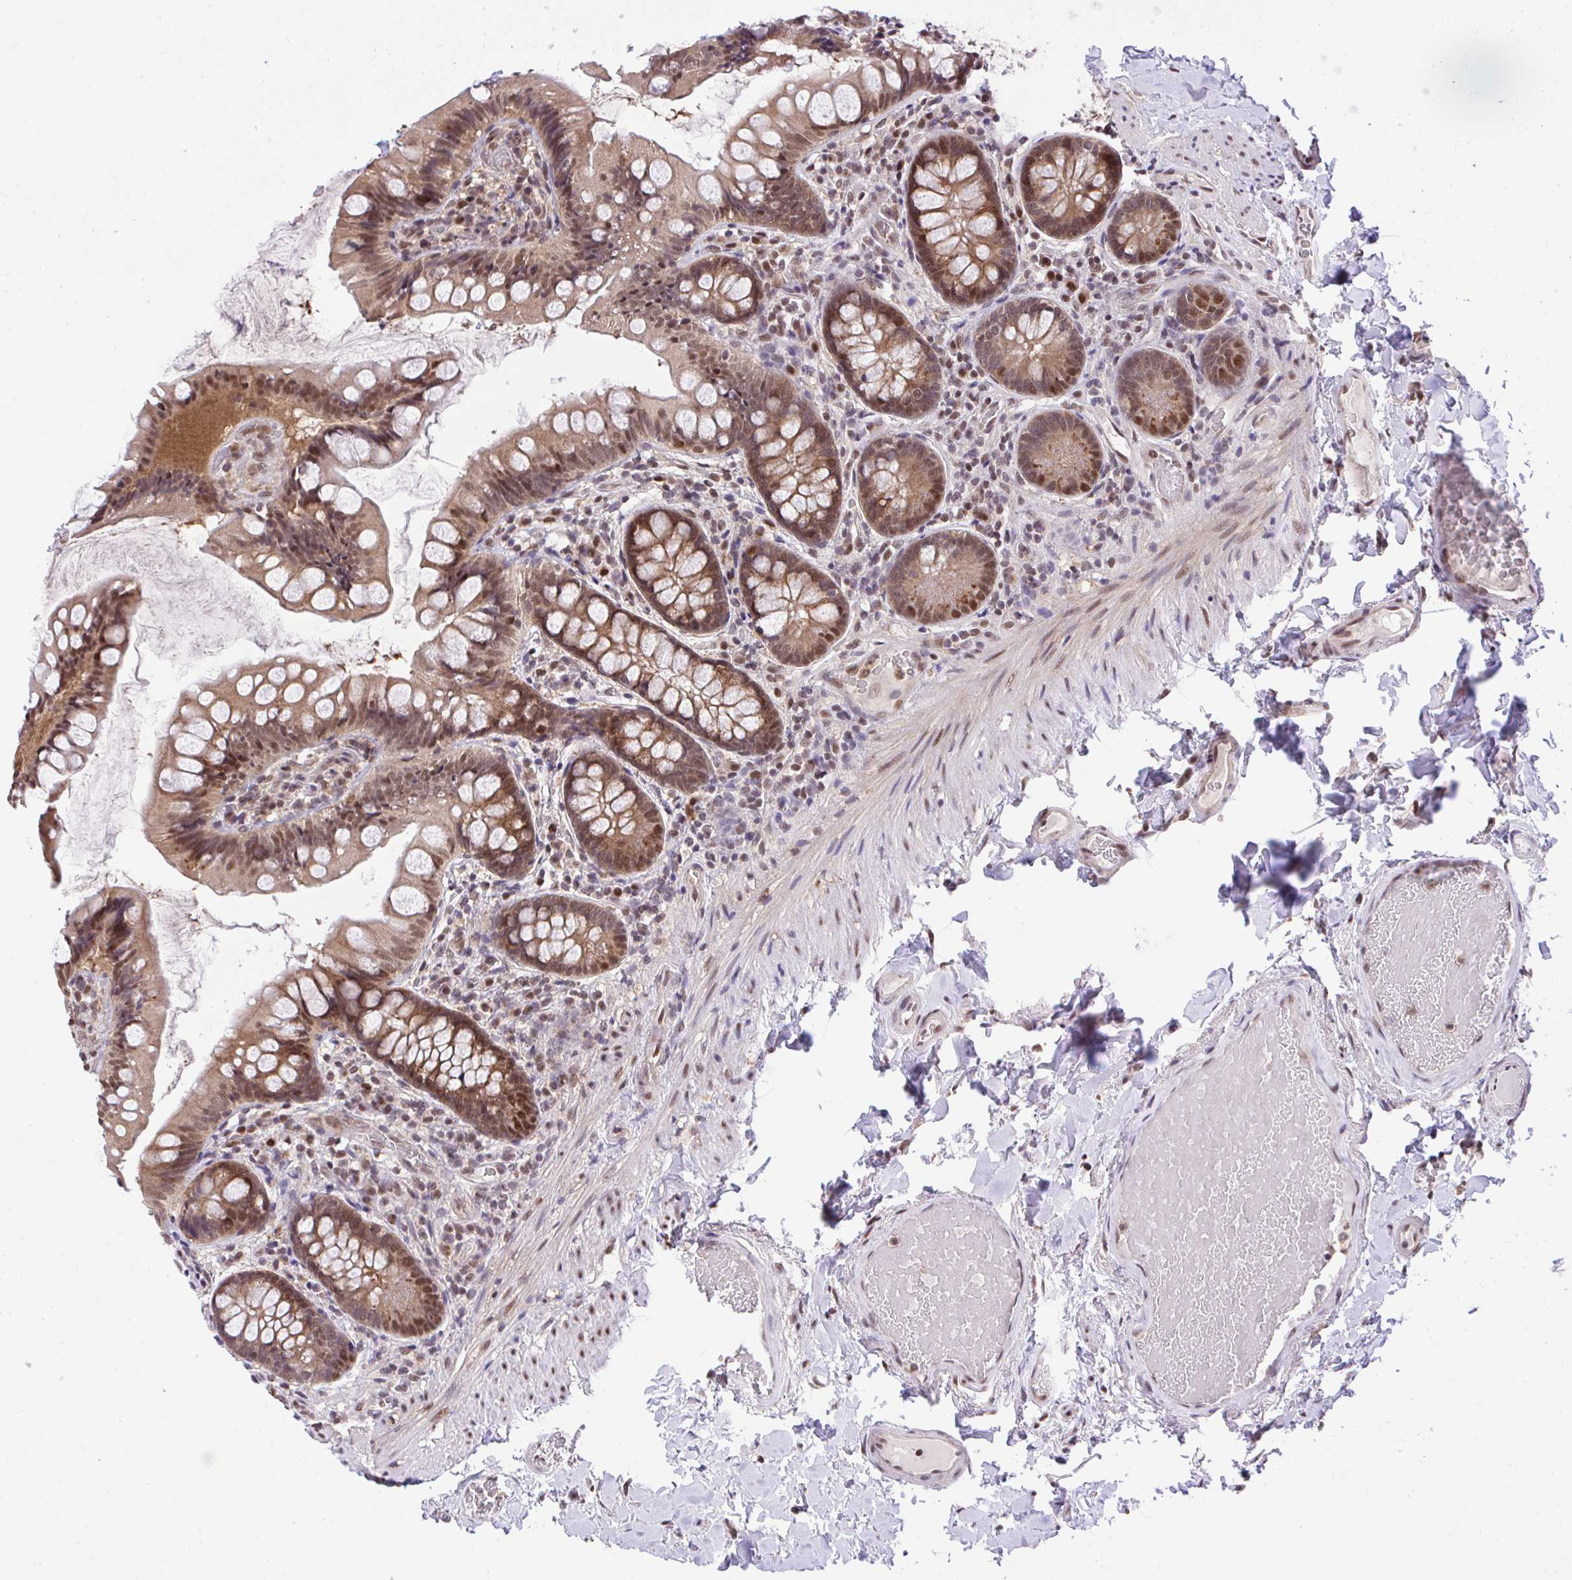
{"staining": {"intensity": "moderate", "quantity": ">75%", "location": "cytoplasmic/membranous,nuclear"}, "tissue": "small intestine", "cell_type": "Glandular cells", "image_type": "normal", "snomed": [{"axis": "morphology", "description": "Normal tissue, NOS"}, {"axis": "topography", "description": "Small intestine"}], "caption": "High-power microscopy captured an immunohistochemistry histopathology image of unremarkable small intestine, revealing moderate cytoplasmic/membranous,nuclear staining in about >75% of glandular cells. The staining was performed using DAB (3,3'-diaminobenzidine) to visualize the protein expression in brown, while the nuclei were stained in blue with hematoxylin (Magnification: 20x).", "gene": "GLIS3", "patient": {"sex": "male", "age": 70}}